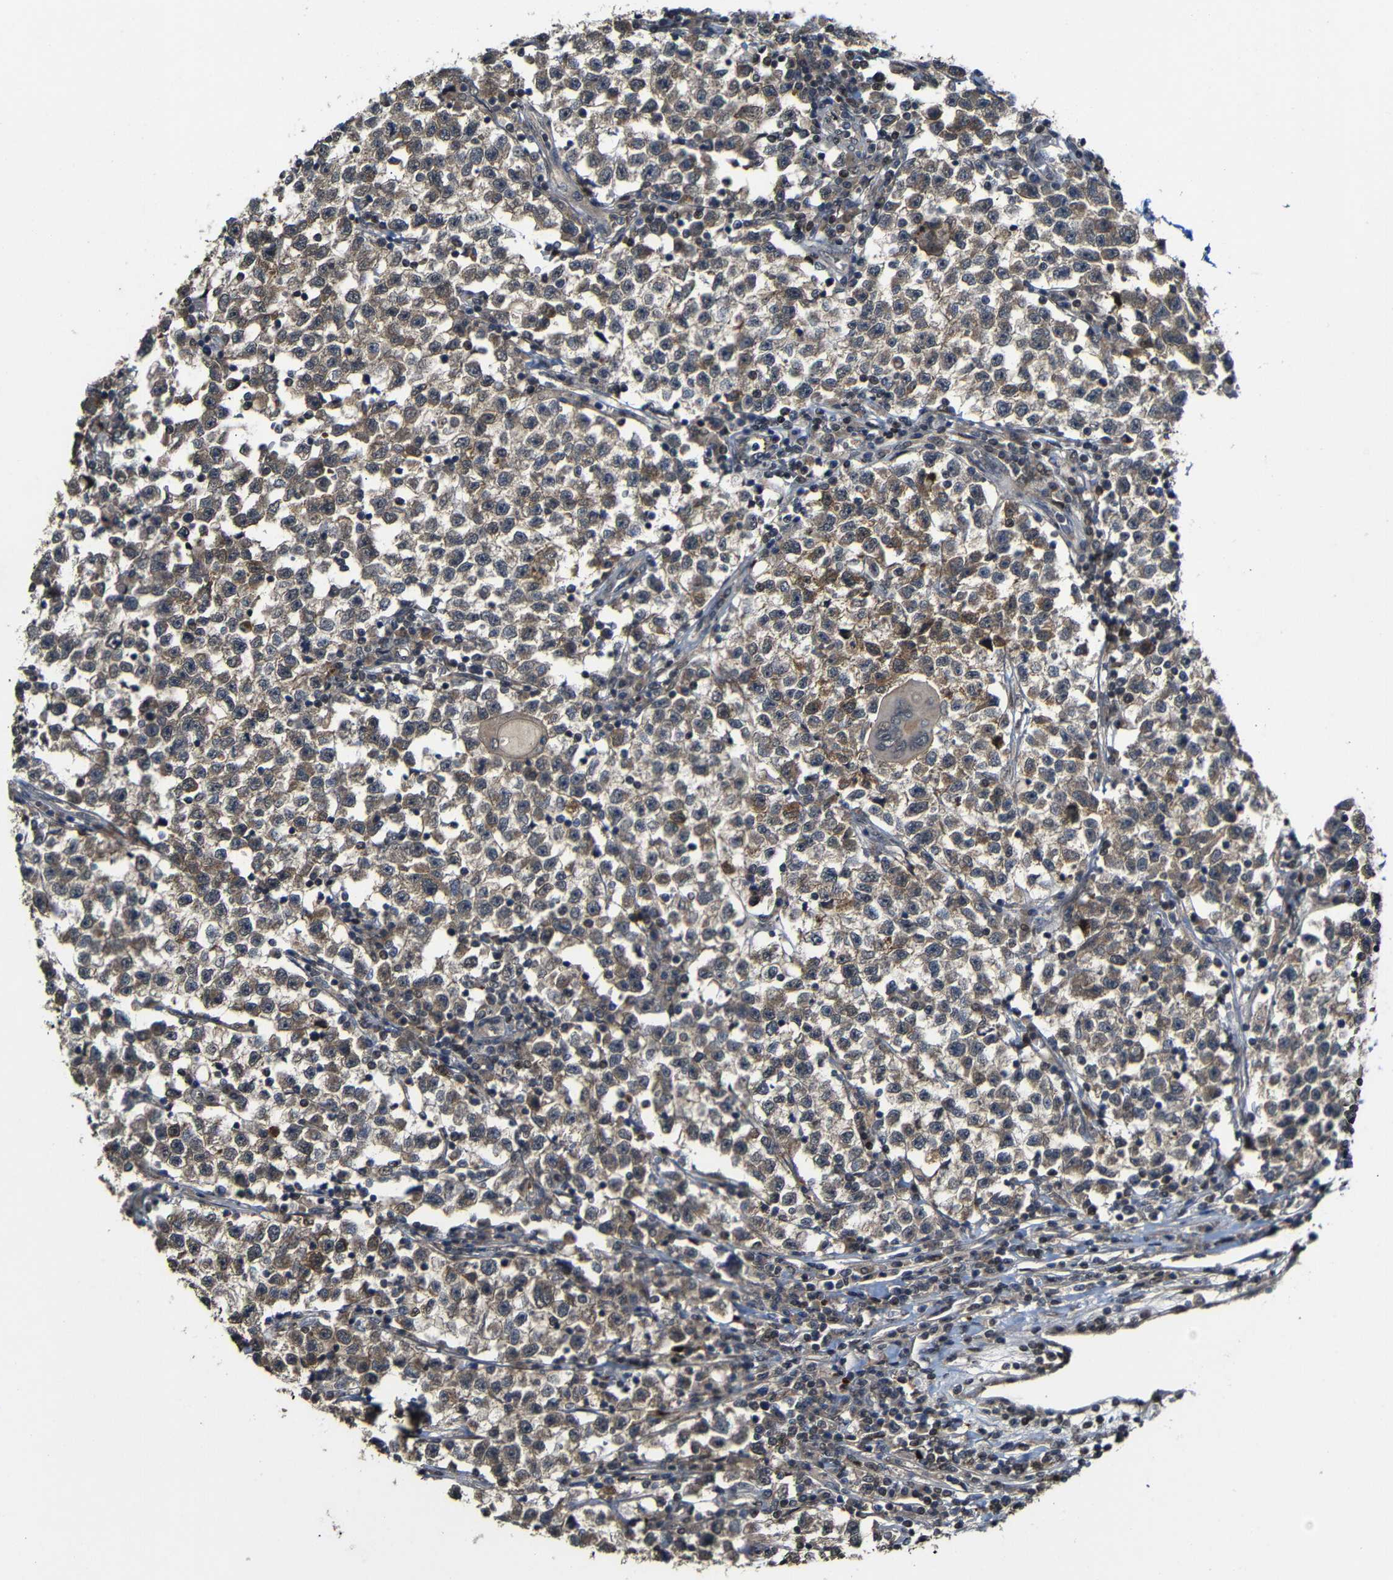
{"staining": {"intensity": "weak", "quantity": ">75%", "location": "cytoplasmic/membranous"}, "tissue": "testis cancer", "cell_type": "Tumor cells", "image_type": "cancer", "snomed": [{"axis": "morphology", "description": "Seminoma, NOS"}, {"axis": "topography", "description": "Testis"}], "caption": "A high-resolution photomicrograph shows immunohistochemistry (IHC) staining of testis seminoma, which shows weak cytoplasmic/membranous positivity in about >75% of tumor cells.", "gene": "ATG12", "patient": {"sex": "male", "age": 22}}